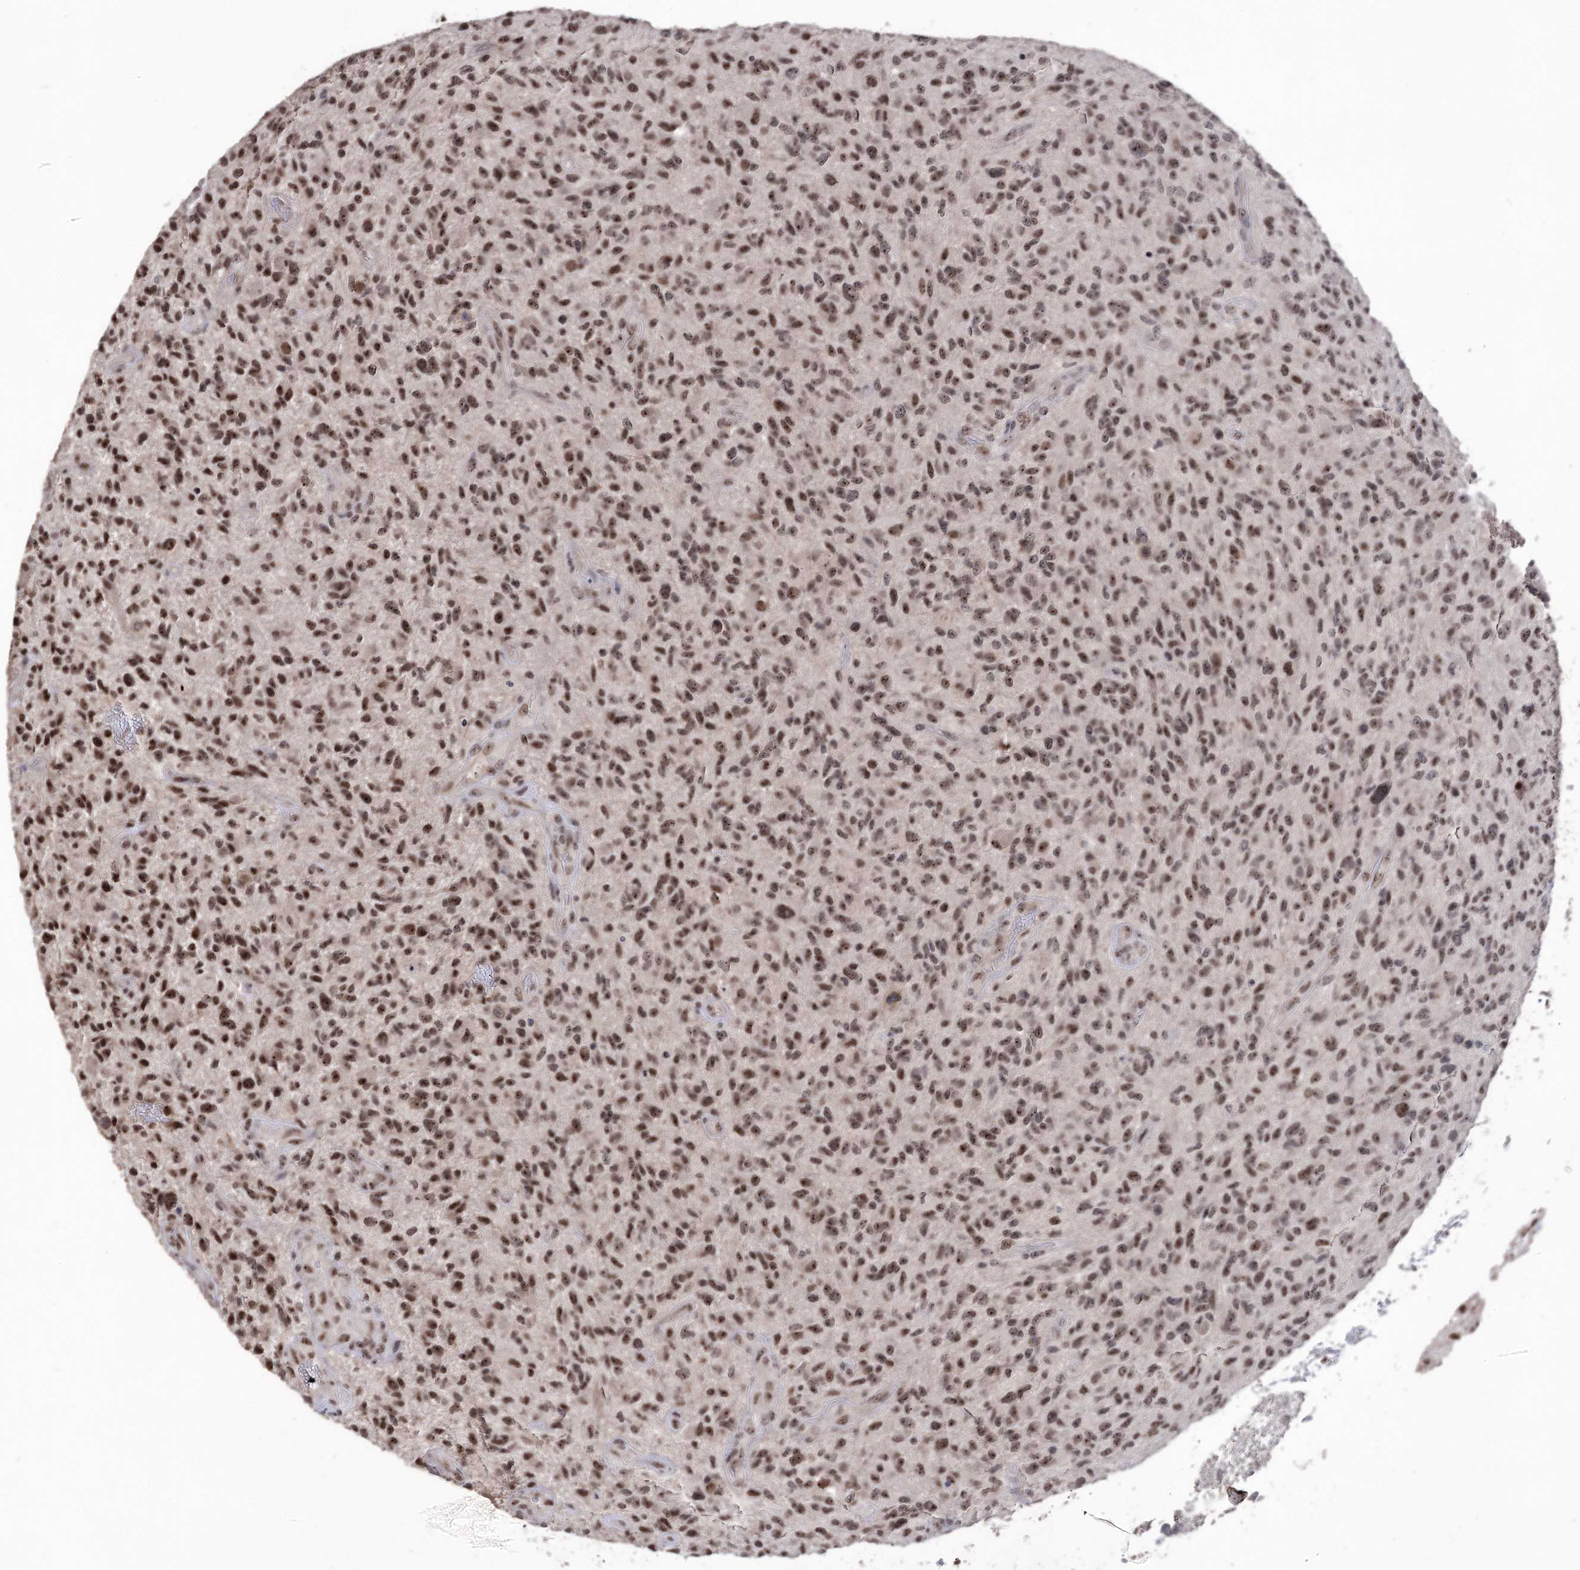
{"staining": {"intensity": "moderate", "quantity": ">75%", "location": "nuclear"}, "tissue": "glioma", "cell_type": "Tumor cells", "image_type": "cancer", "snomed": [{"axis": "morphology", "description": "Glioma, malignant, High grade"}, {"axis": "topography", "description": "Brain"}], "caption": "Immunohistochemistry of glioma exhibits medium levels of moderate nuclear staining in about >75% of tumor cells.", "gene": "VGLL4", "patient": {"sex": "male", "age": 47}}